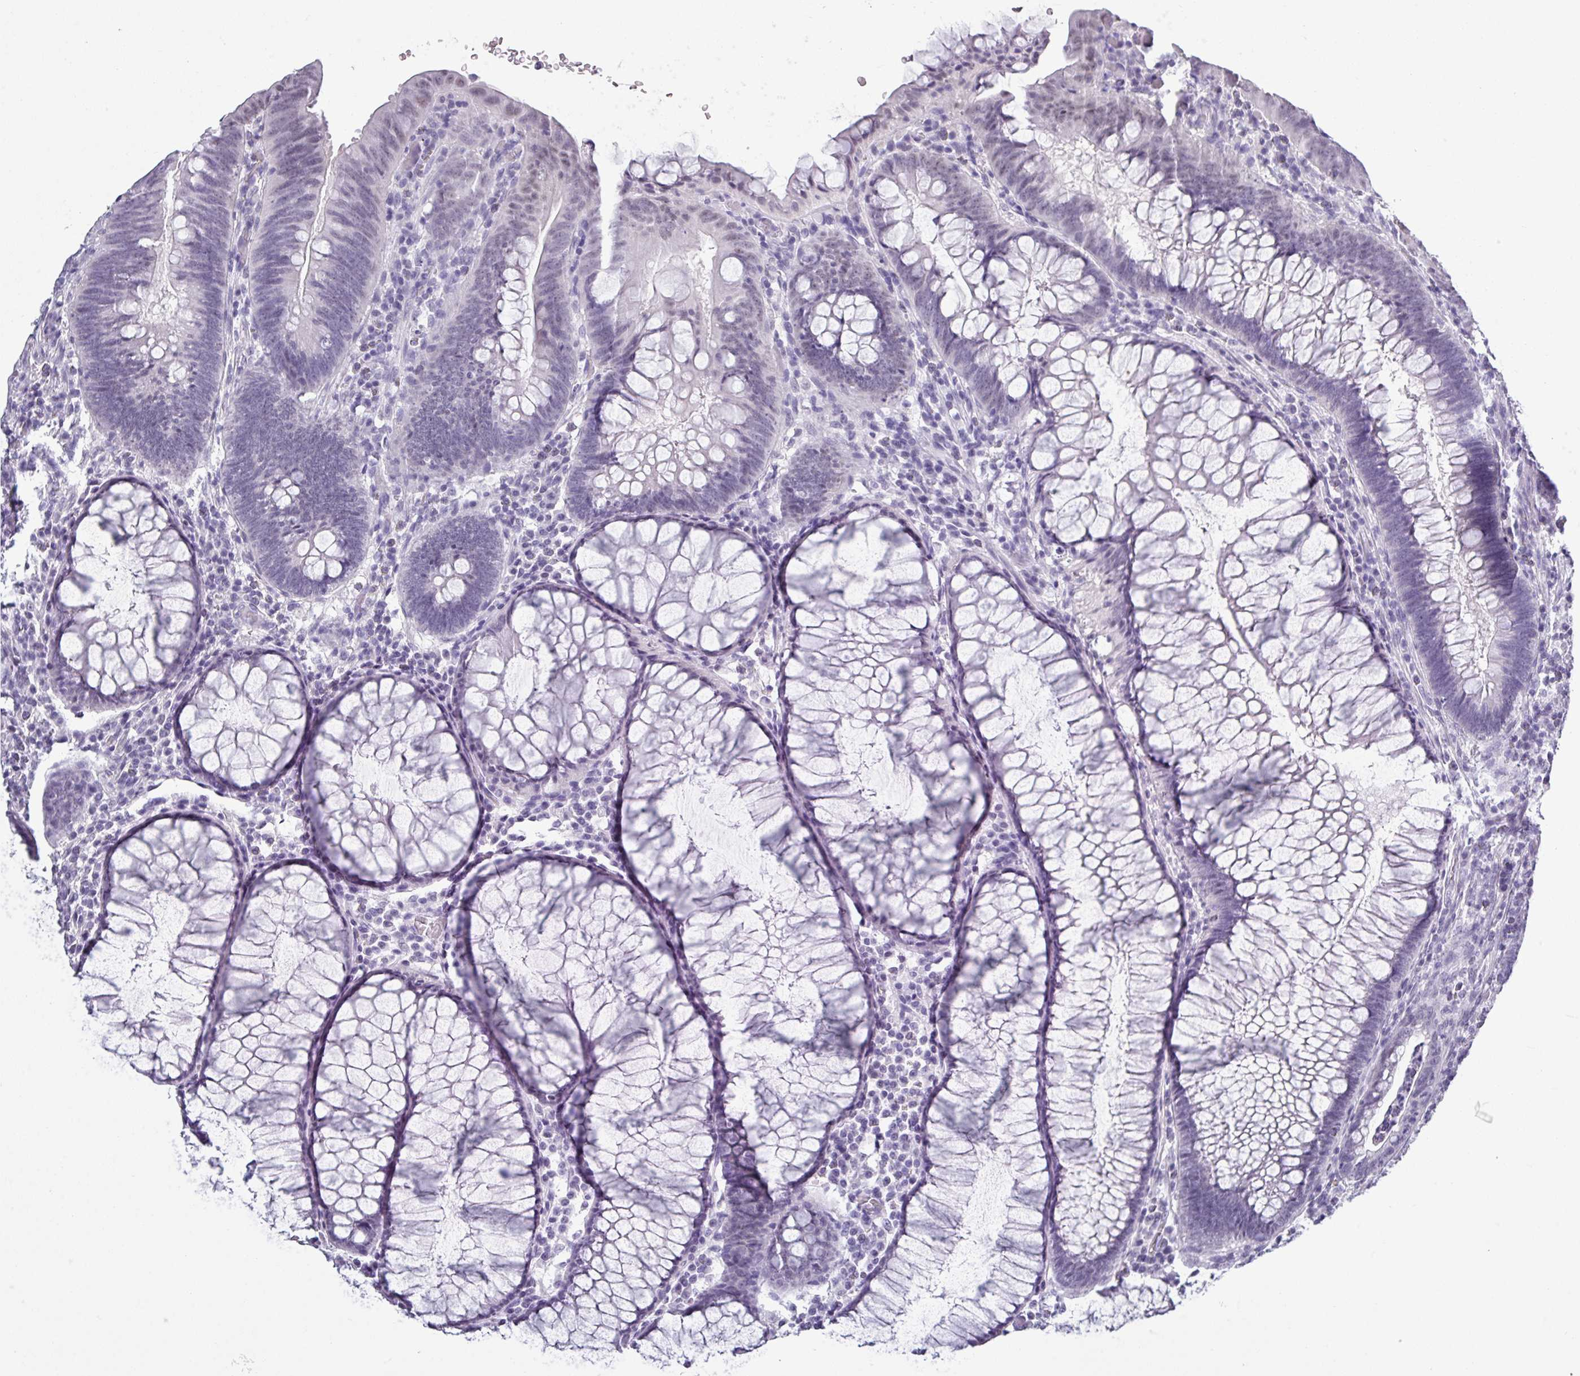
{"staining": {"intensity": "weak", "quantity": "<25%", "location": "nuclear"}, "tissue": "colorectal cancer", "cell_type": "Tumor cells", "image_type": "cancer", "snomed": [{"axis": "morphology", "description": "Adenocarcinoma, NOS"}, {"axis": "topography", "description": "Rectum"}], "caption": "Human colorectal cancer (adenocarcinoma) stained for a protein using immunohistochemistry (IHC) reveals no positivity in tumor cells.", "gene": "SRGAP1", "patient": {"sex": "female", "age": 75}}